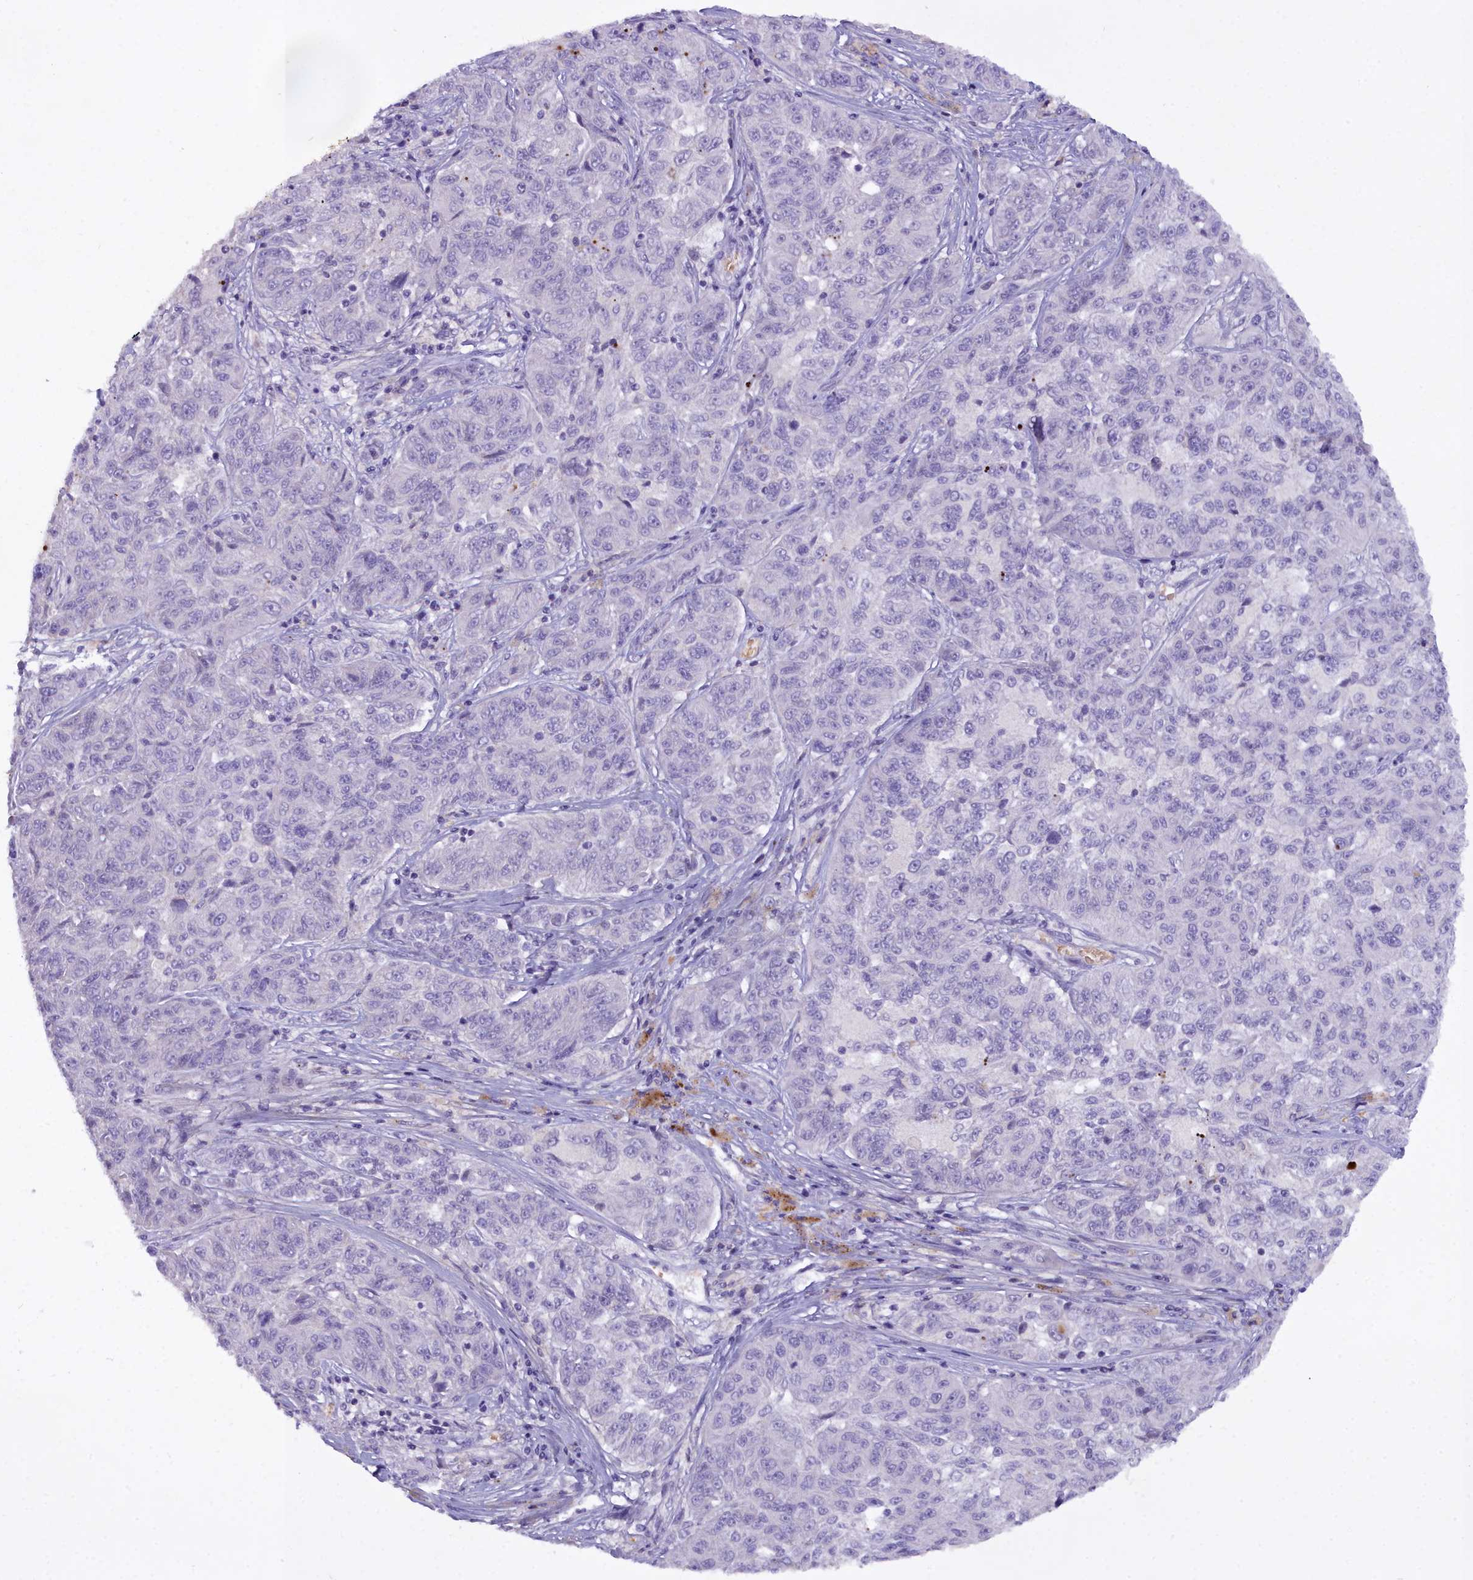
{"staining": {"intensity": "negative", "quantity": "none", "location": "none"}, "tissue": "melanoma", "cell_type": "Tumor cells", "image_type": "cancer", "snomed": [{"axis": "morphology", "description": "Malignant melanoma, NOS"}, {"axis": "topography", "description": "Skin"}], "caption": "High power microscopy micrograph of an immunohistochemistry micrograph of malignant melanoma, revealing no significant positivity in tumor cells.", "gene": "OSTN", "patient": {"sex": "male", "age": 53}}